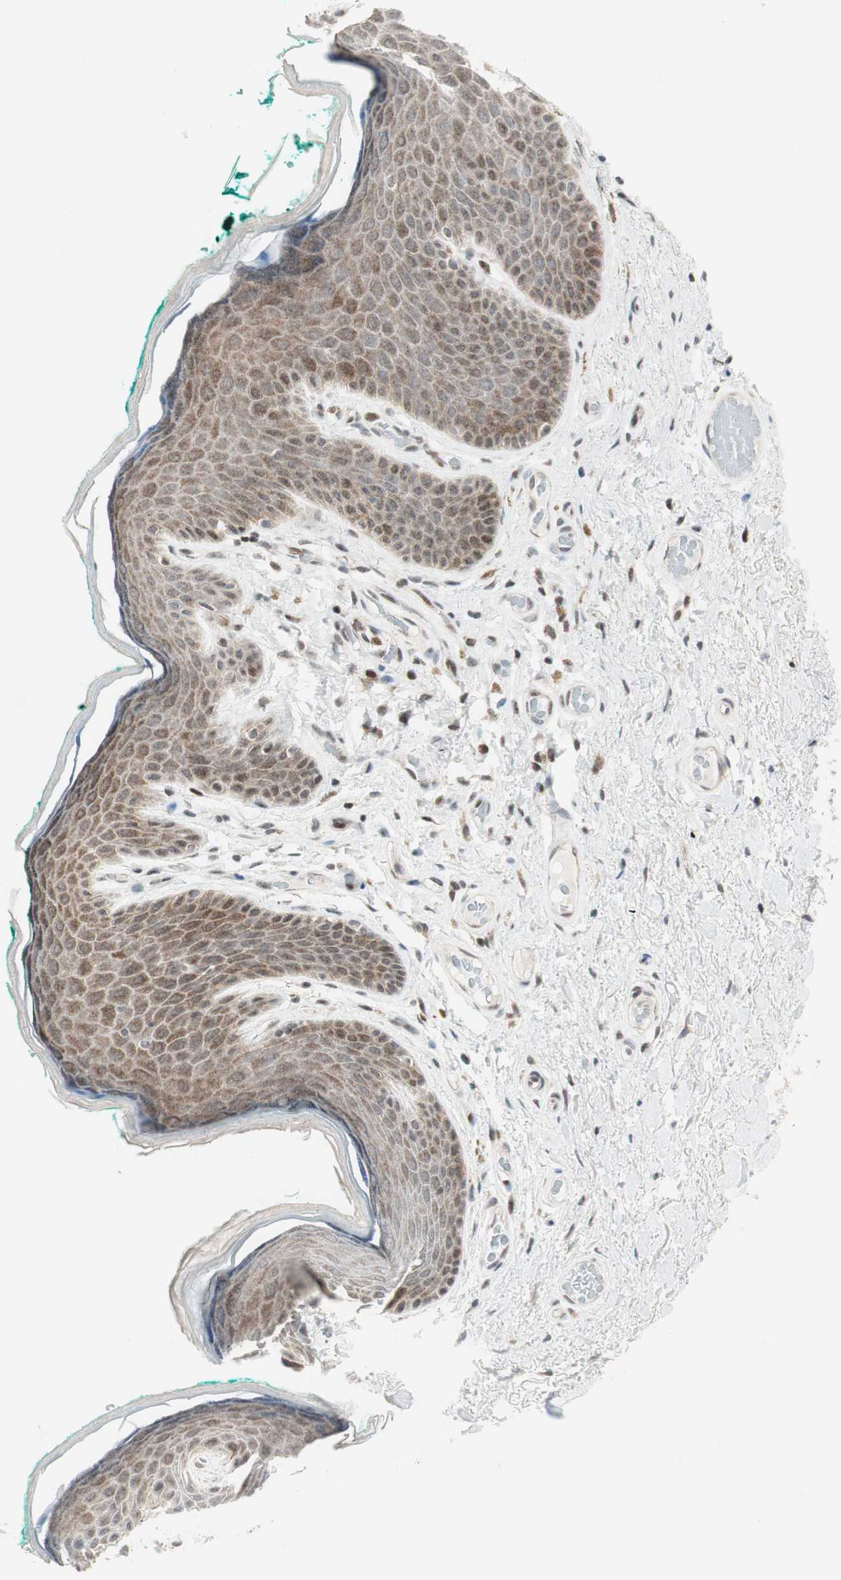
{"staining": {"intensity": "moderate", "quantity": ">75%", "location": "cytoplasmic/membranous"}, "tissue": "skin", "cell_type": "Epidermal cells", "image_type": "normal", "snomed": [{"axis": "morphology", "description": "Normal tissue, NOS"}, {"axis": "topography", "description": "Anal"}], "caption": "There is medium levels of moderate cytoplasmic/membranous expression in epidermal cells of benign skin, as demonstrated by immunohistochemical staining (brown color).", "gene": "TPT1", "patient": {"sex": "male", "age": 74}}